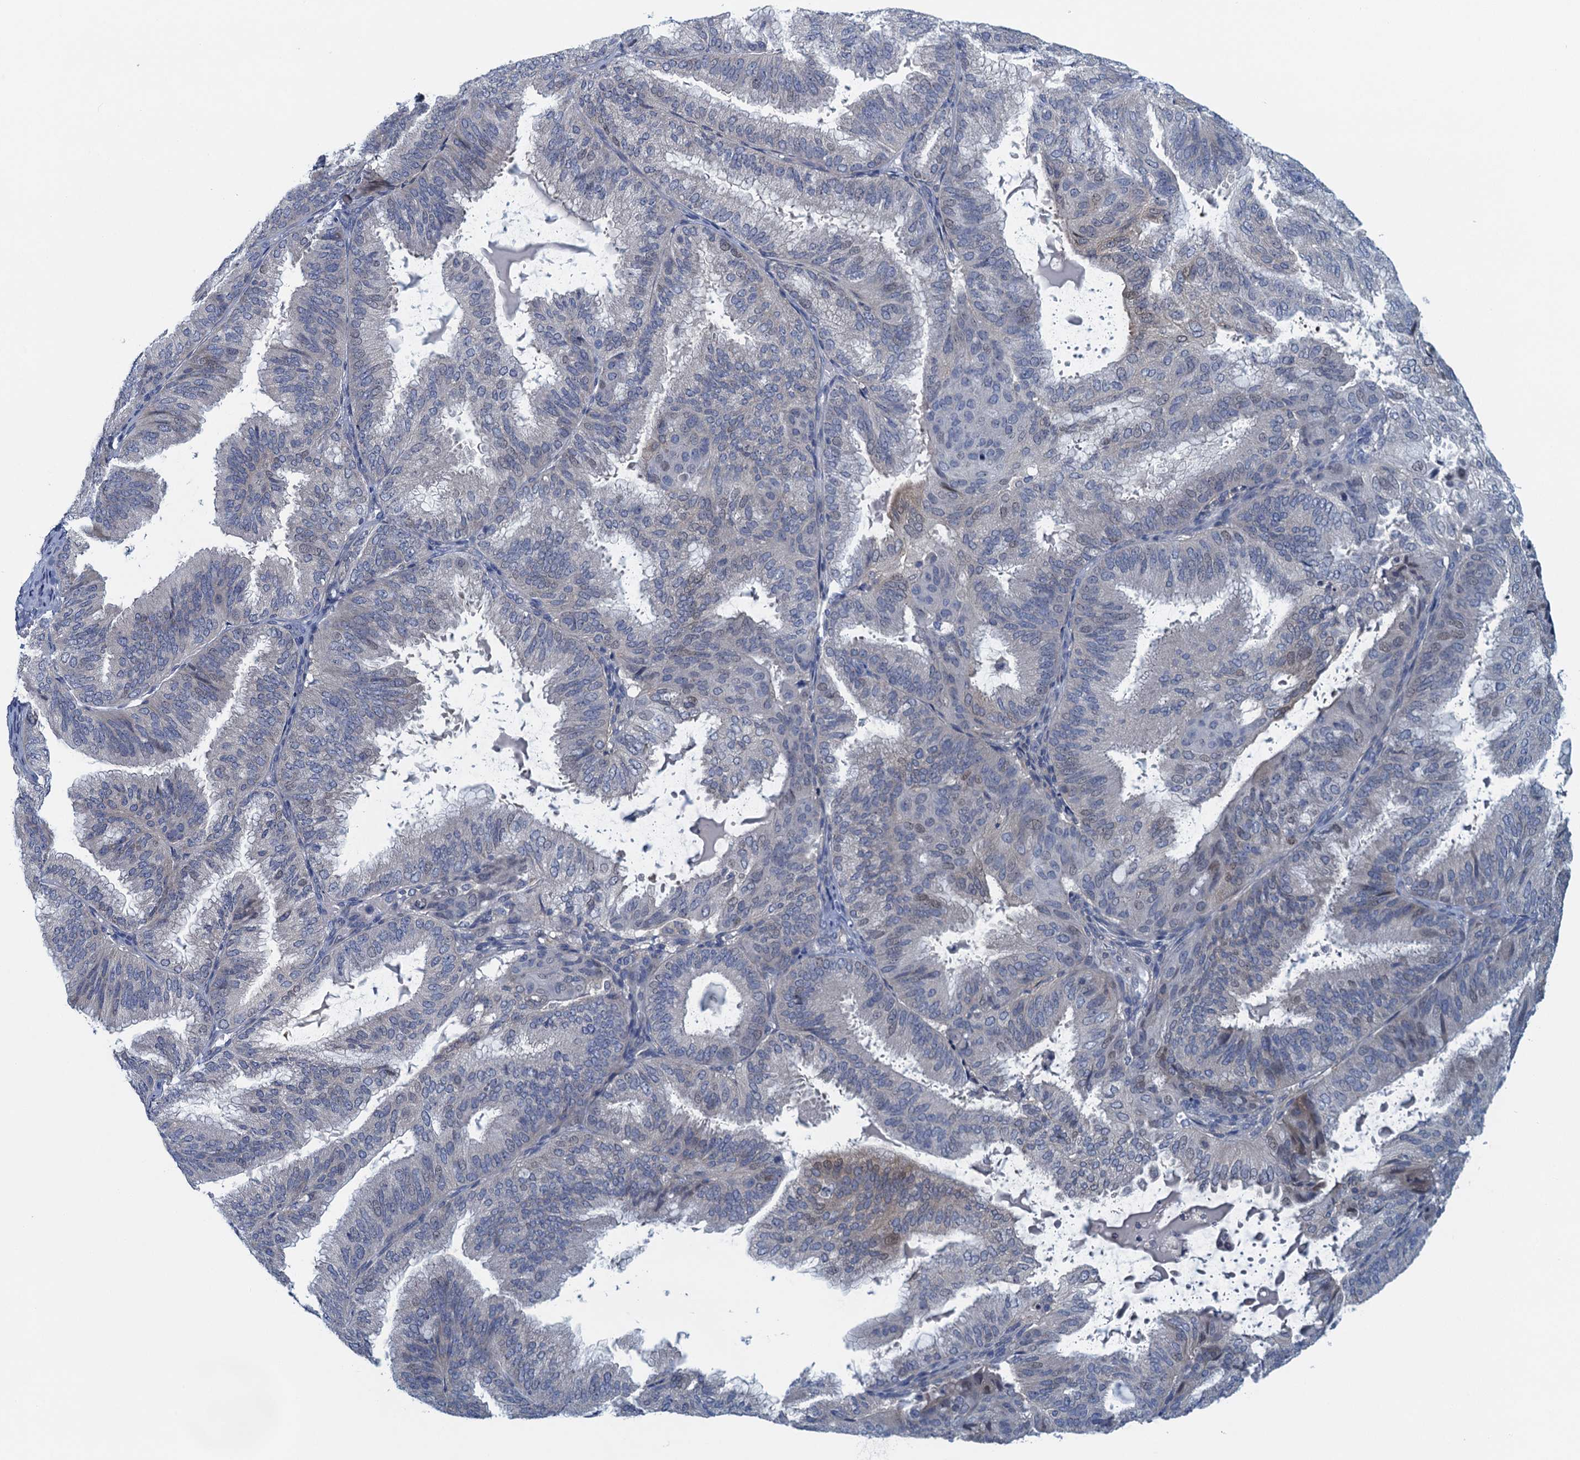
{"staining": {"intensity": "weak", "quantity": "<25%", "location": "cytoplasmic/membranous,nuclear"}, "tissue": "endometrial cancer", "cell_type": "Tumor cells", "image_type": "cancer", "snomed": [{"axis": "morphology", "description": "Adenocarcinoma, NOS"}, {"axis": "topography", "description": "Endometrium"}], "caption": "A micrograph of human endometrial adenocarcinoma is negative for staining in tumor cells.", "gene": "NCKAP1L", "patient": {"sex": "female", "age": 49}}